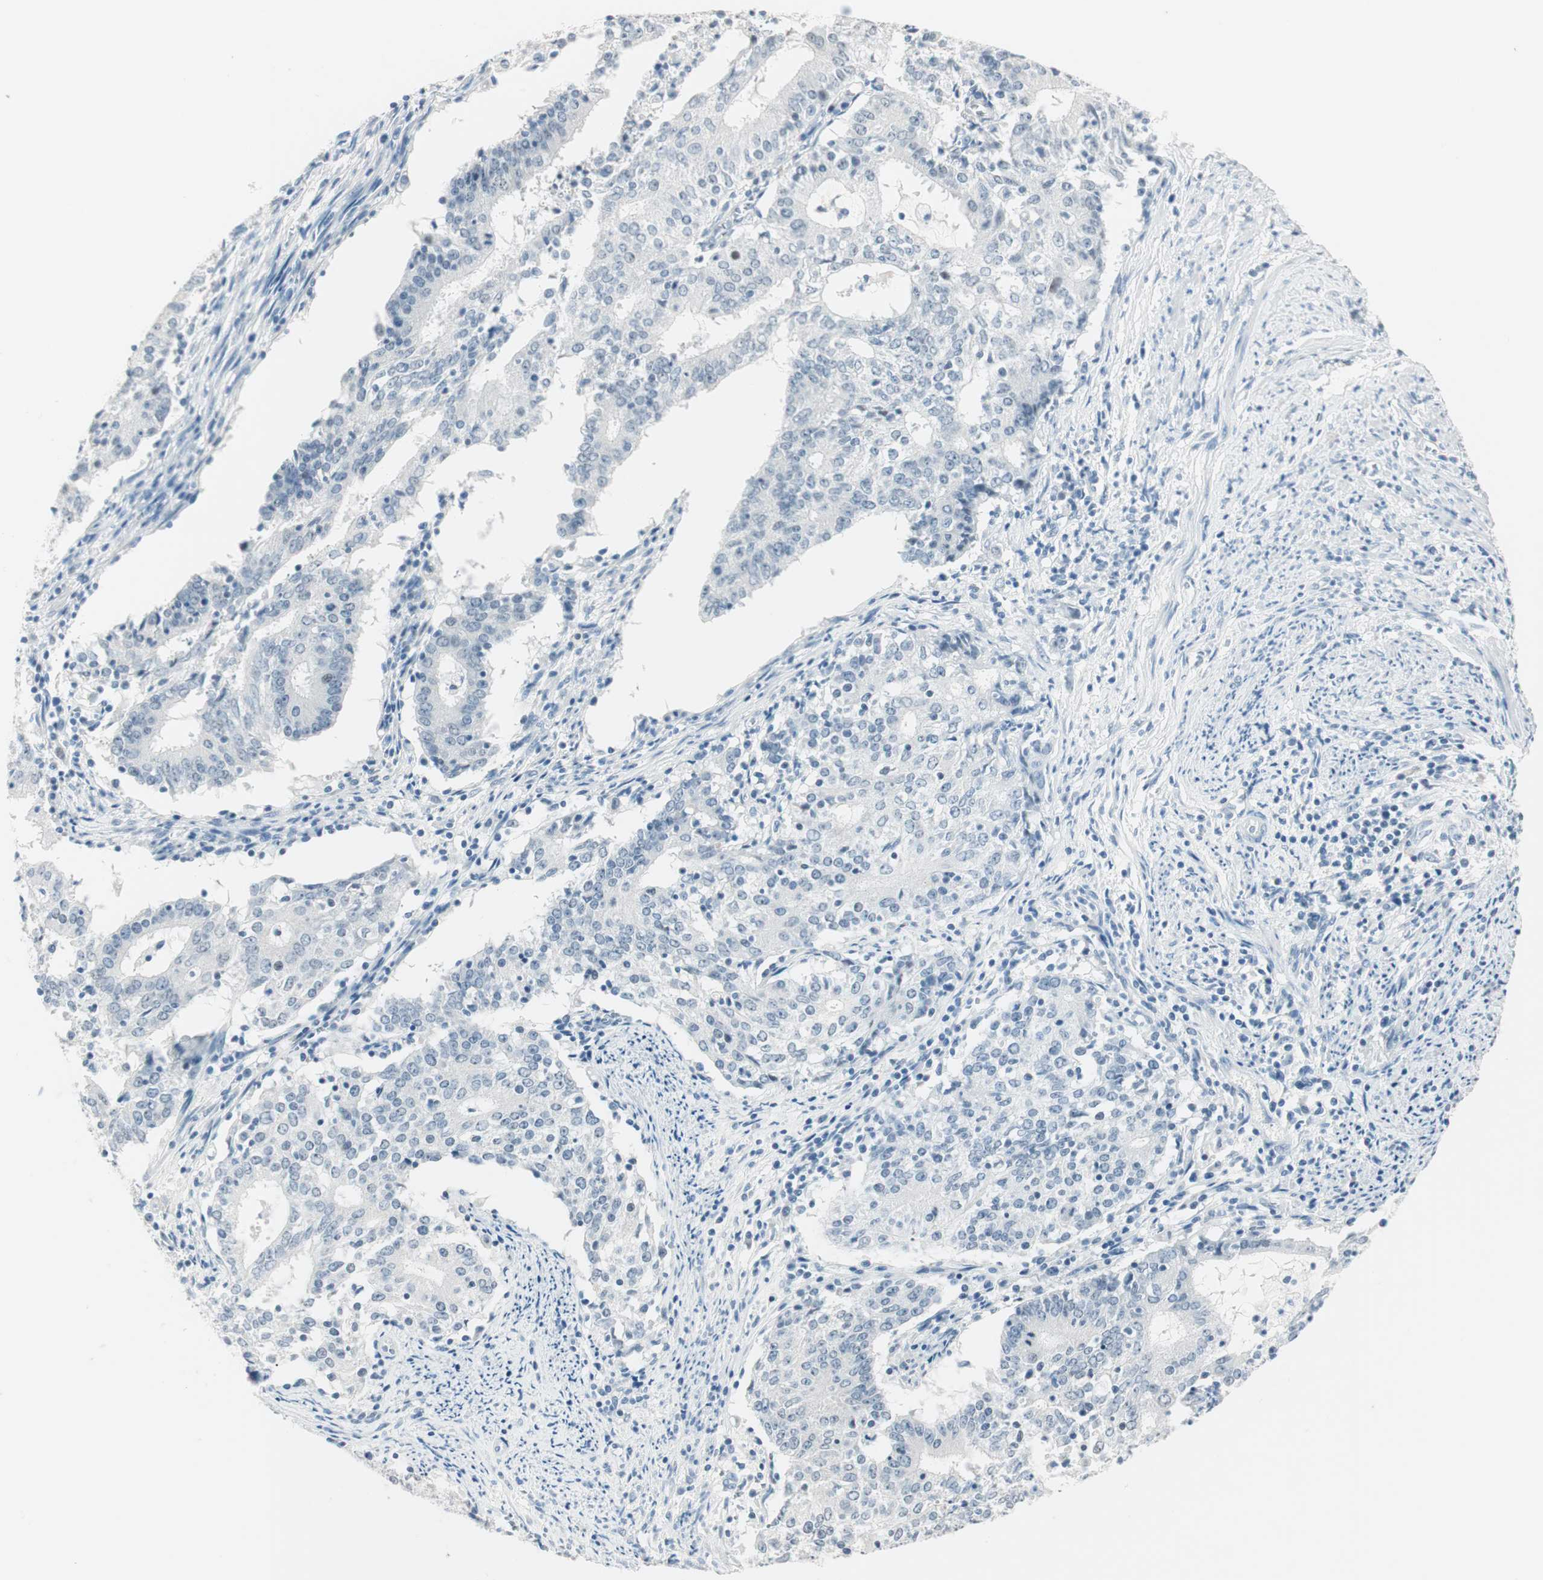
{"staining": {"intensity": "negative", "quantity": "none", "location": "none"}, "tissue": "cervical cancer", "cell_type": "Tumor cells", "image_type": "cancer", "snomed": [{"axis": "morphology", "description": "Adenocarcinoma, NOS"}, {"axis": "topography", "description": "Cervix"}], "caption": "This photomicrograph is of cervical cancer (adenocarcinoma) stained with immunohistochemistry to label a protein in brown with the nuclei are counter-stained blue. There is no positivity in tumor cells. The staining was performed using DAB (3,3'-diaminobenzidine) to visualize the protein expression in brown, while the nuclei were stained in blue with hematoxylin (Magnification: 20x).", "gene": "HOXB13", "patient": {"sex": "female", "age": 44}}